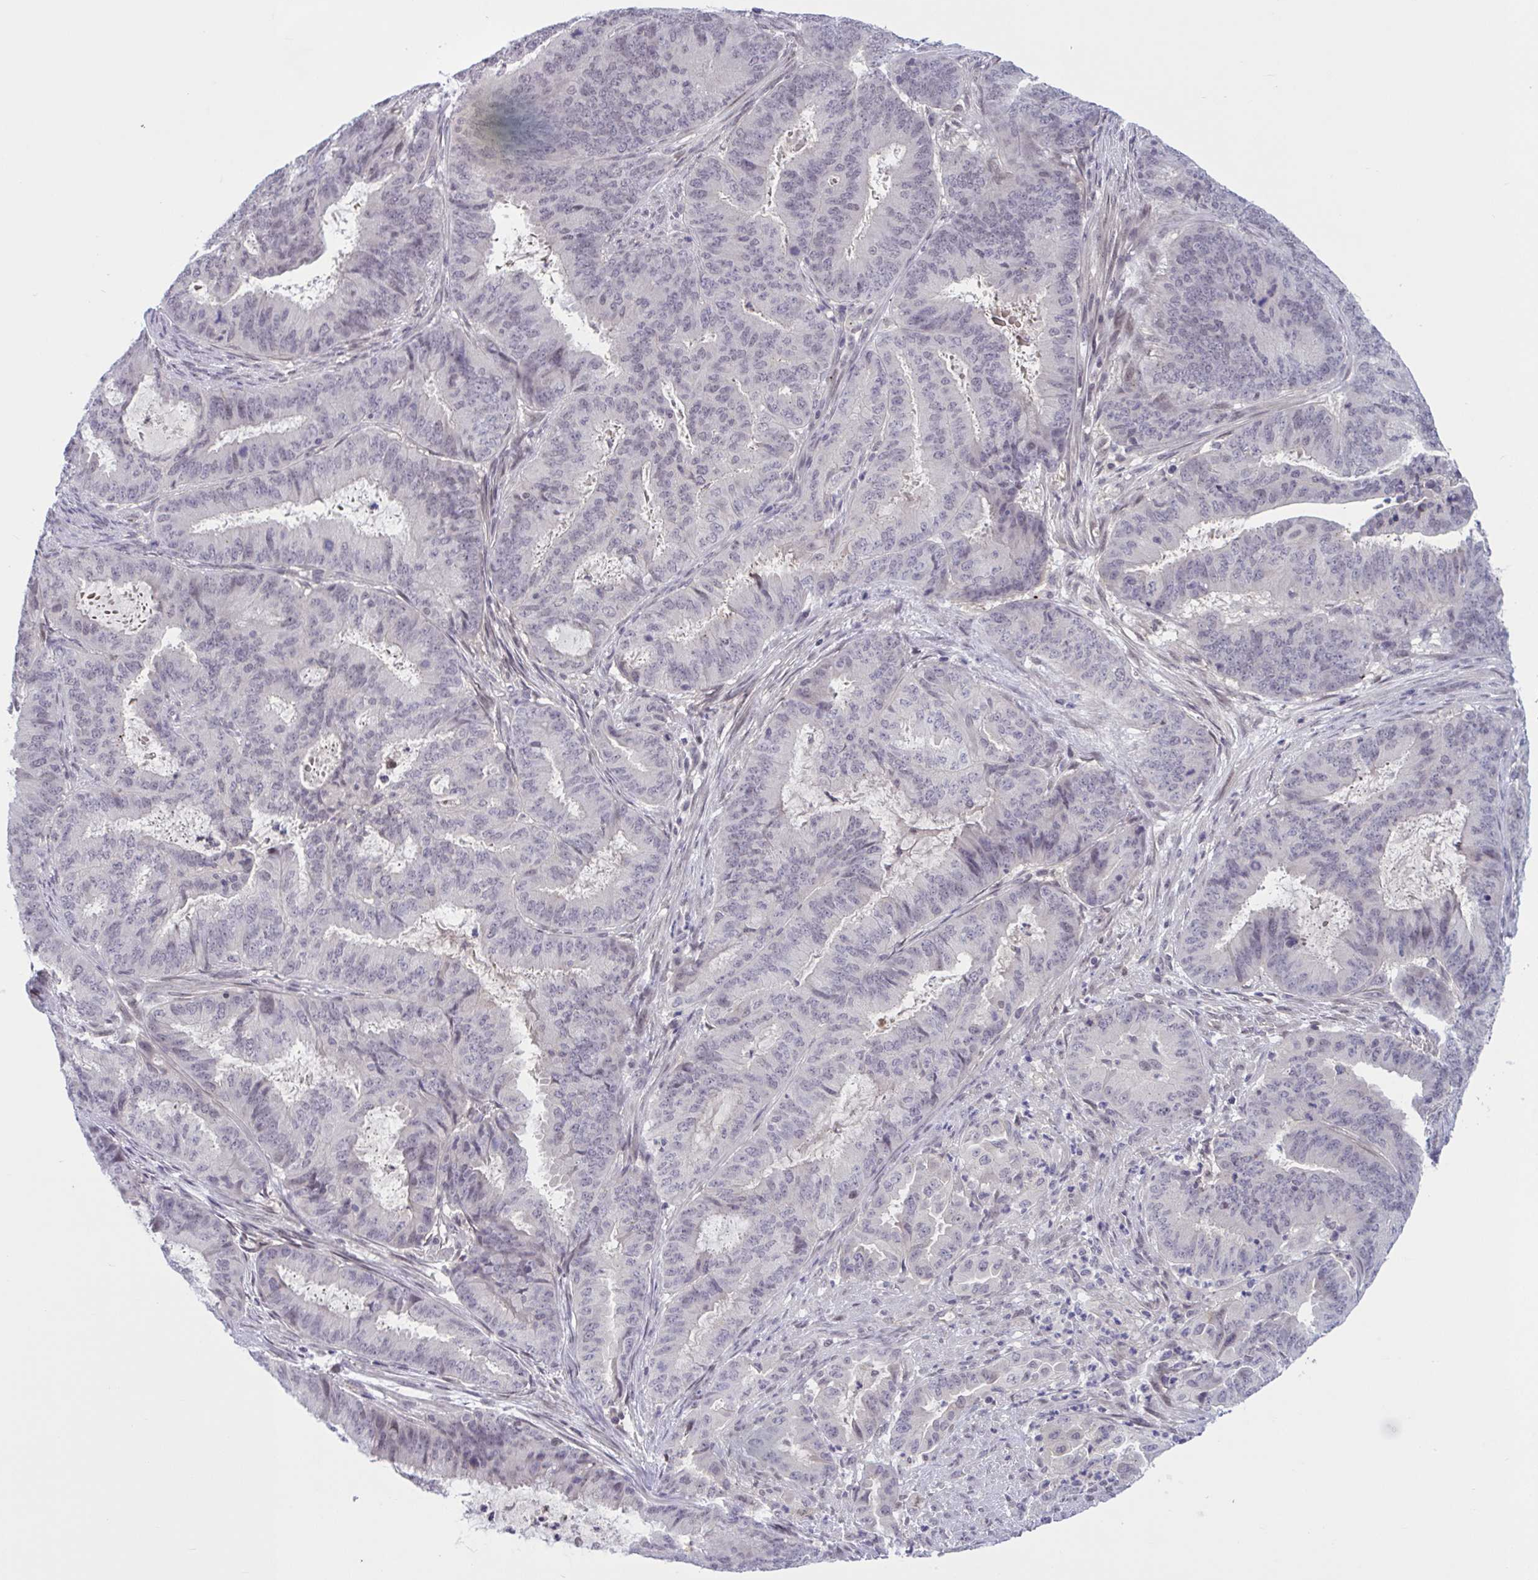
{"staining": {"intensity": "negative", "quantity": "none", "location": "none"}, "tissue": "endometrial cancer", "cell_type": "Tumor cells", "image_type": "cancer", "snomed": [{"axis": "morphology", "description": "Adenocarcinoma, NOS"}, {"axis": "topography", "description": "Endometrium"}], "caption": "High power microscopy micrograph of an IHC image of adenocarcinoma (endometrial), revealing no significant staining in tumor cells.", "gene": "TTC7B", "patient": {"sex": "female", "age": 51}}